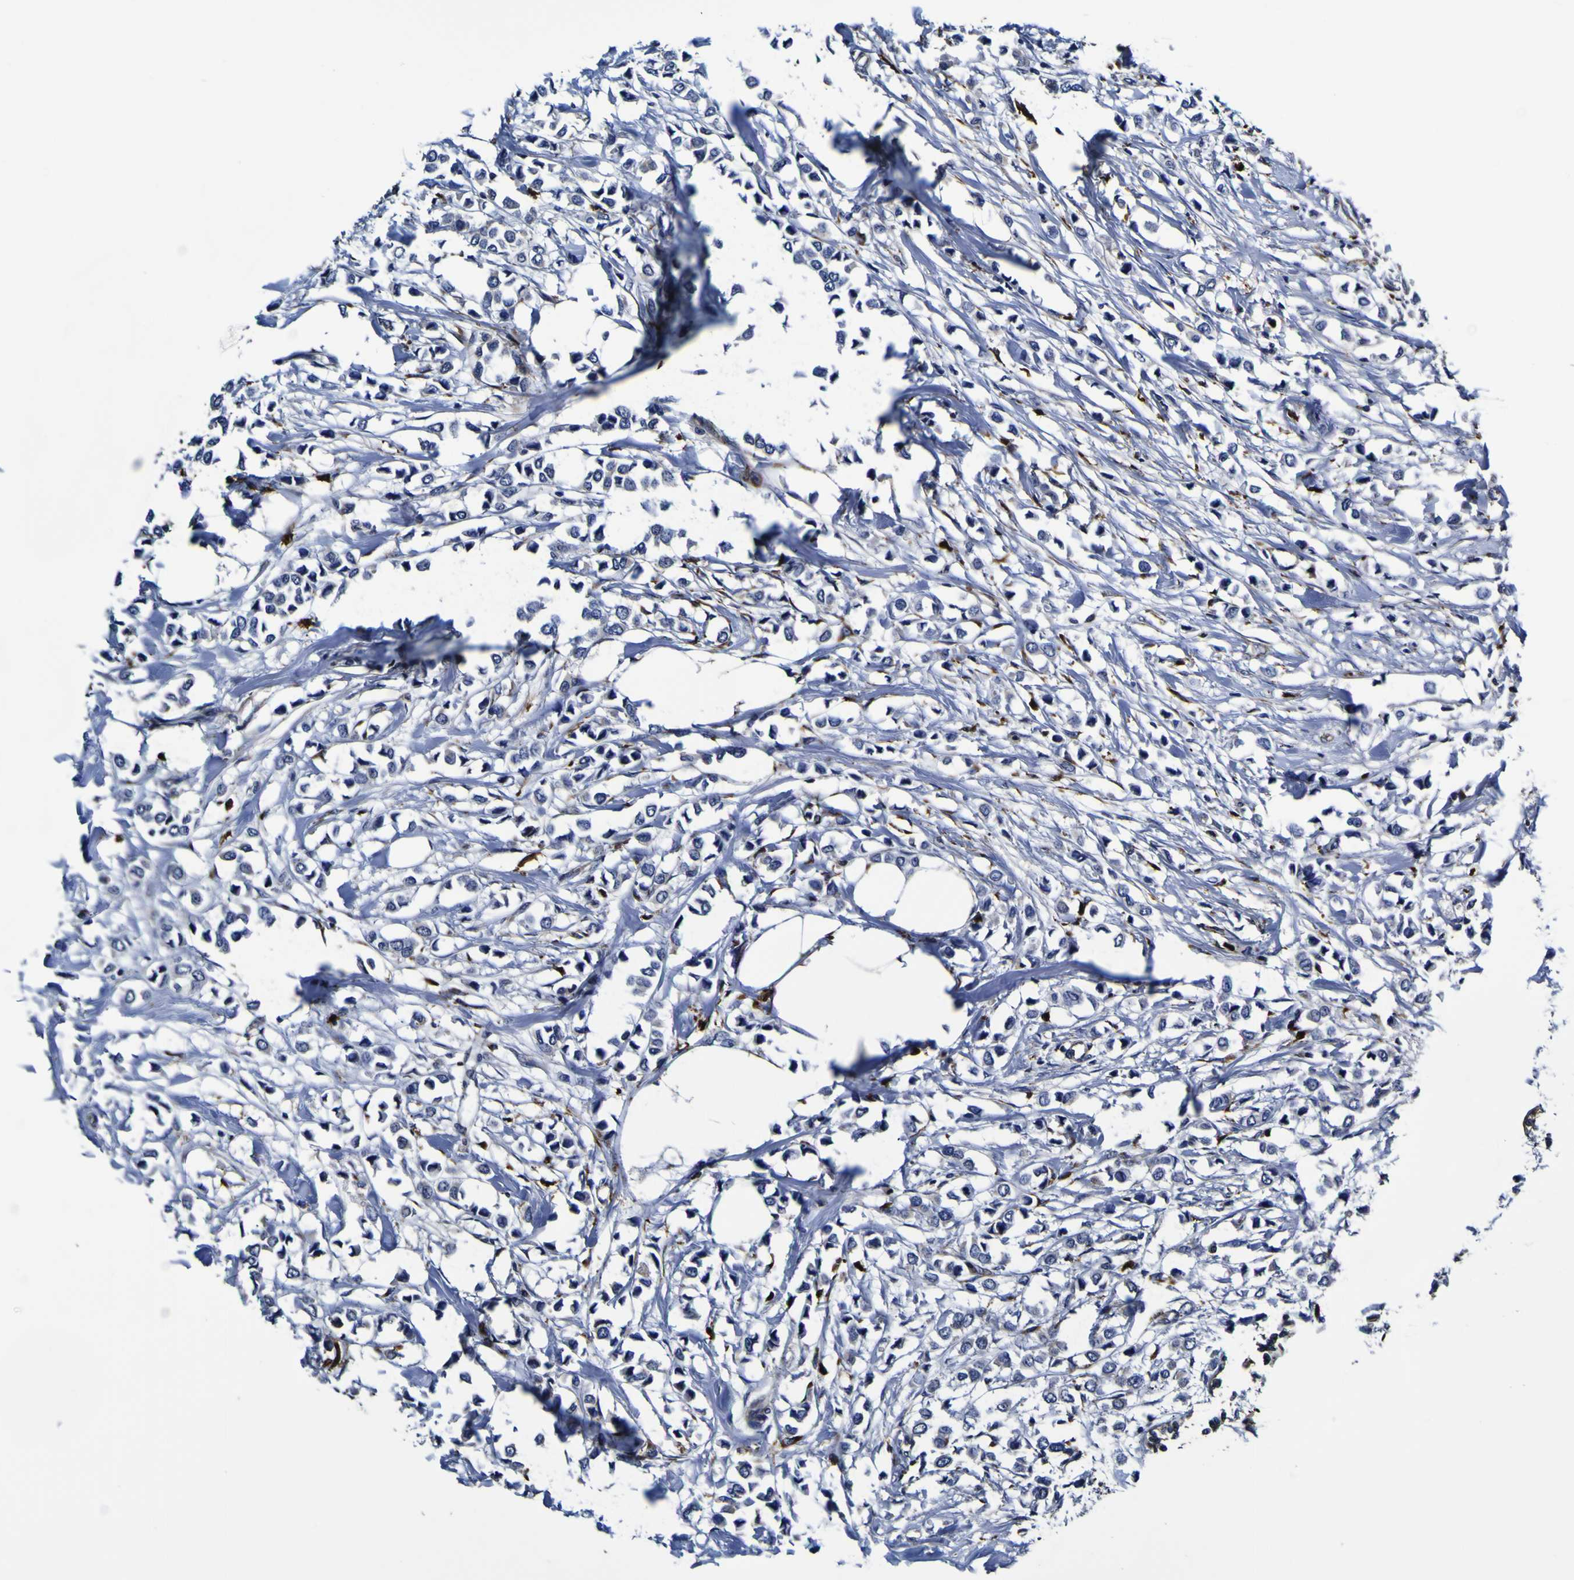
{"staining": {"intensity": "weak", "quantity": "<25%", "location": "cytoplasmic/membranous"}, "tissue": "breast cancer", "cell_type": "Tumor cells", "image_type": "cancer", "snomed": [{"axis": "morphology", "description": "Lobular carcinoma"}, {"axis": "topography", "description": "Breast"}], "caption": "Tumor cells are negative for brown protein staining in breast cancer. (Brightfield microscopy of DAB (3,3'-diaminobenzidine) immunohistochemistry (IHC) at high magnification).", "gene": "GPX1", "patient": {"sex": "female", "age": 51}}